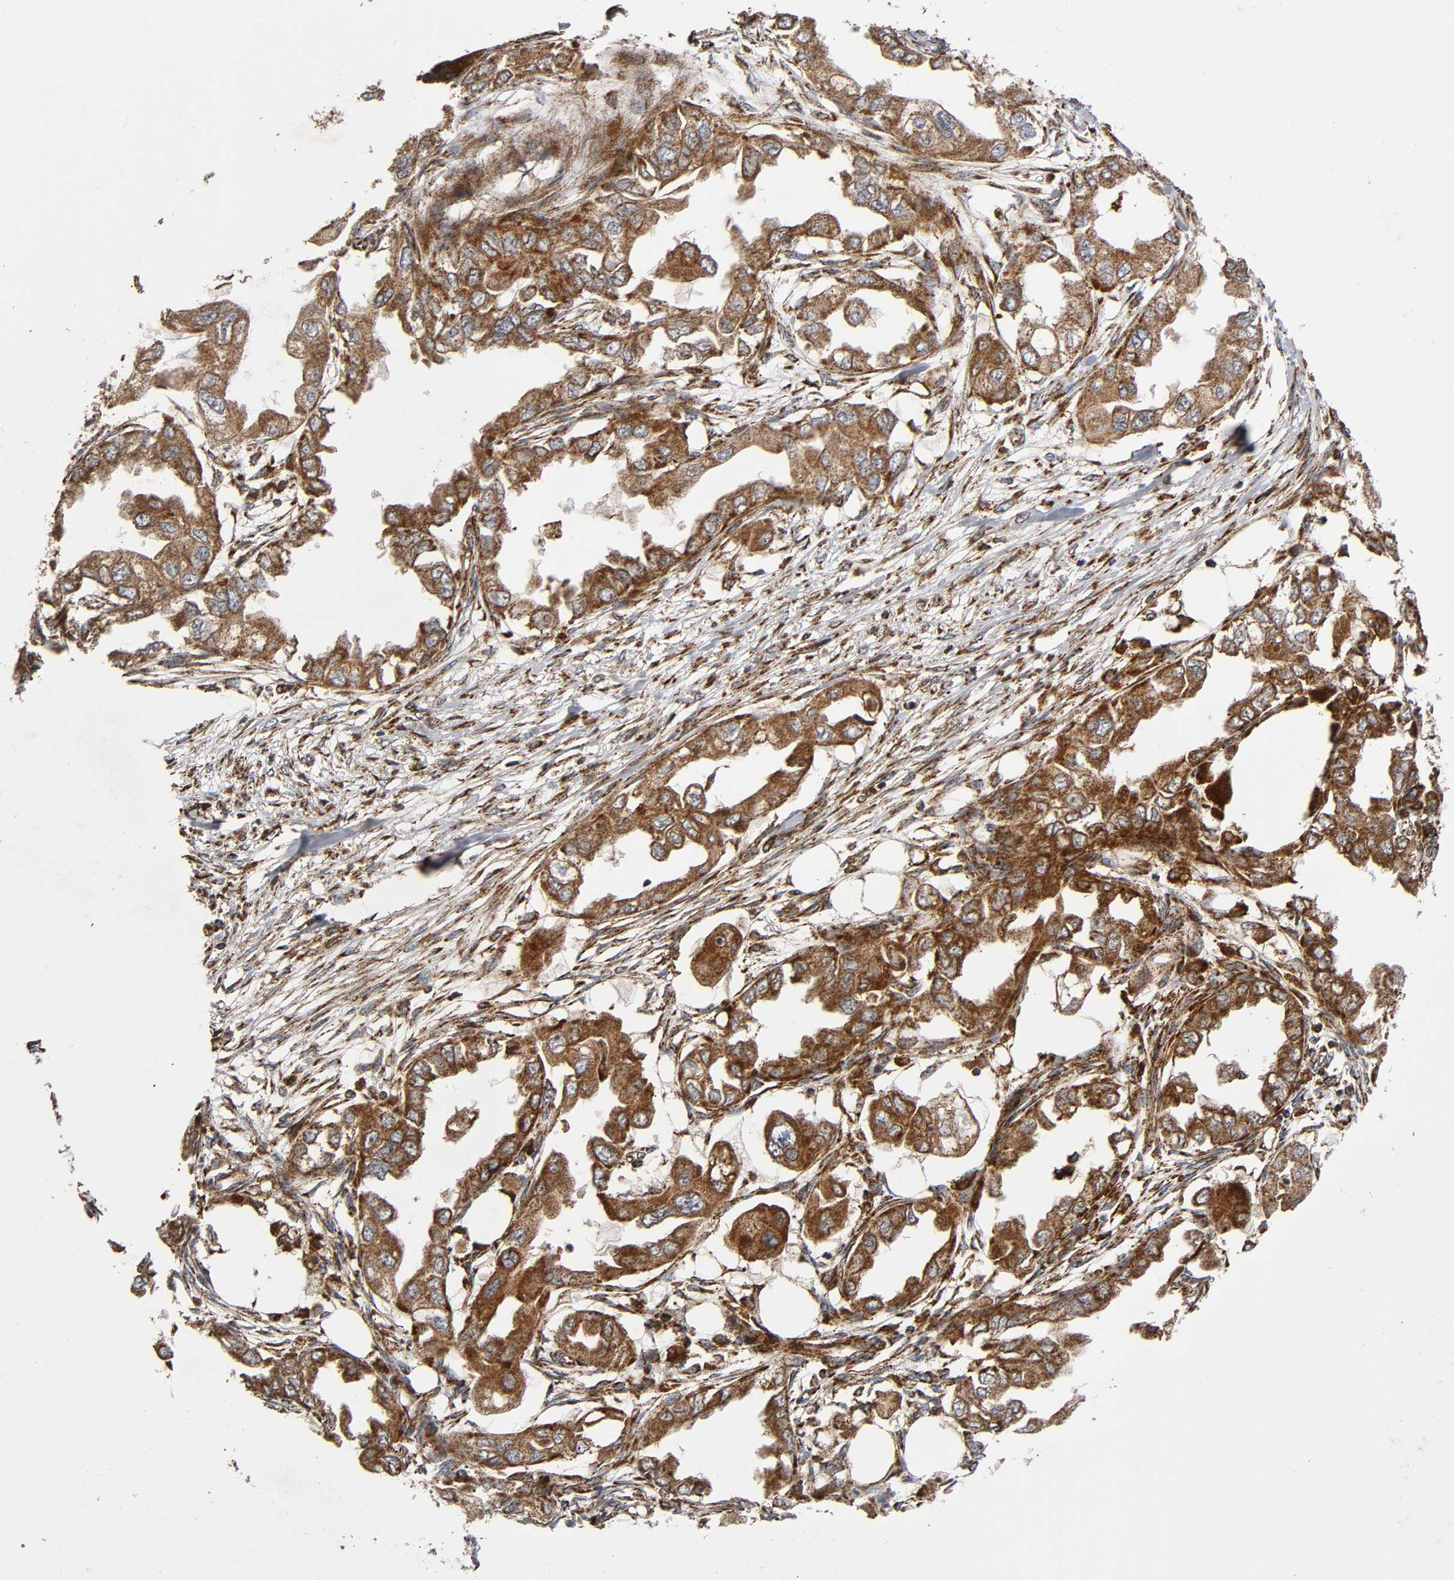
{"staining": {"intensity": "moderate", "quantity": ">75%", "location": "cytoplasmic/membranous"}, "tissue": "endometrial cancer", "cell_type": "Tumor cells", "image_type": "cancer", "snomed": [{"axis": "morphology", "description": "Adenocarcinoma, NOS"}, {"axis": "topography", "description": "Endometrium"}], "caption": "Tumor cells reveal moderate cytoplasmic/membranous expression in about >75% of cells in endometrial adenocarcinoma.", "gene": "MAP3K1", "patient": {"sex": "female", "age": 67}}